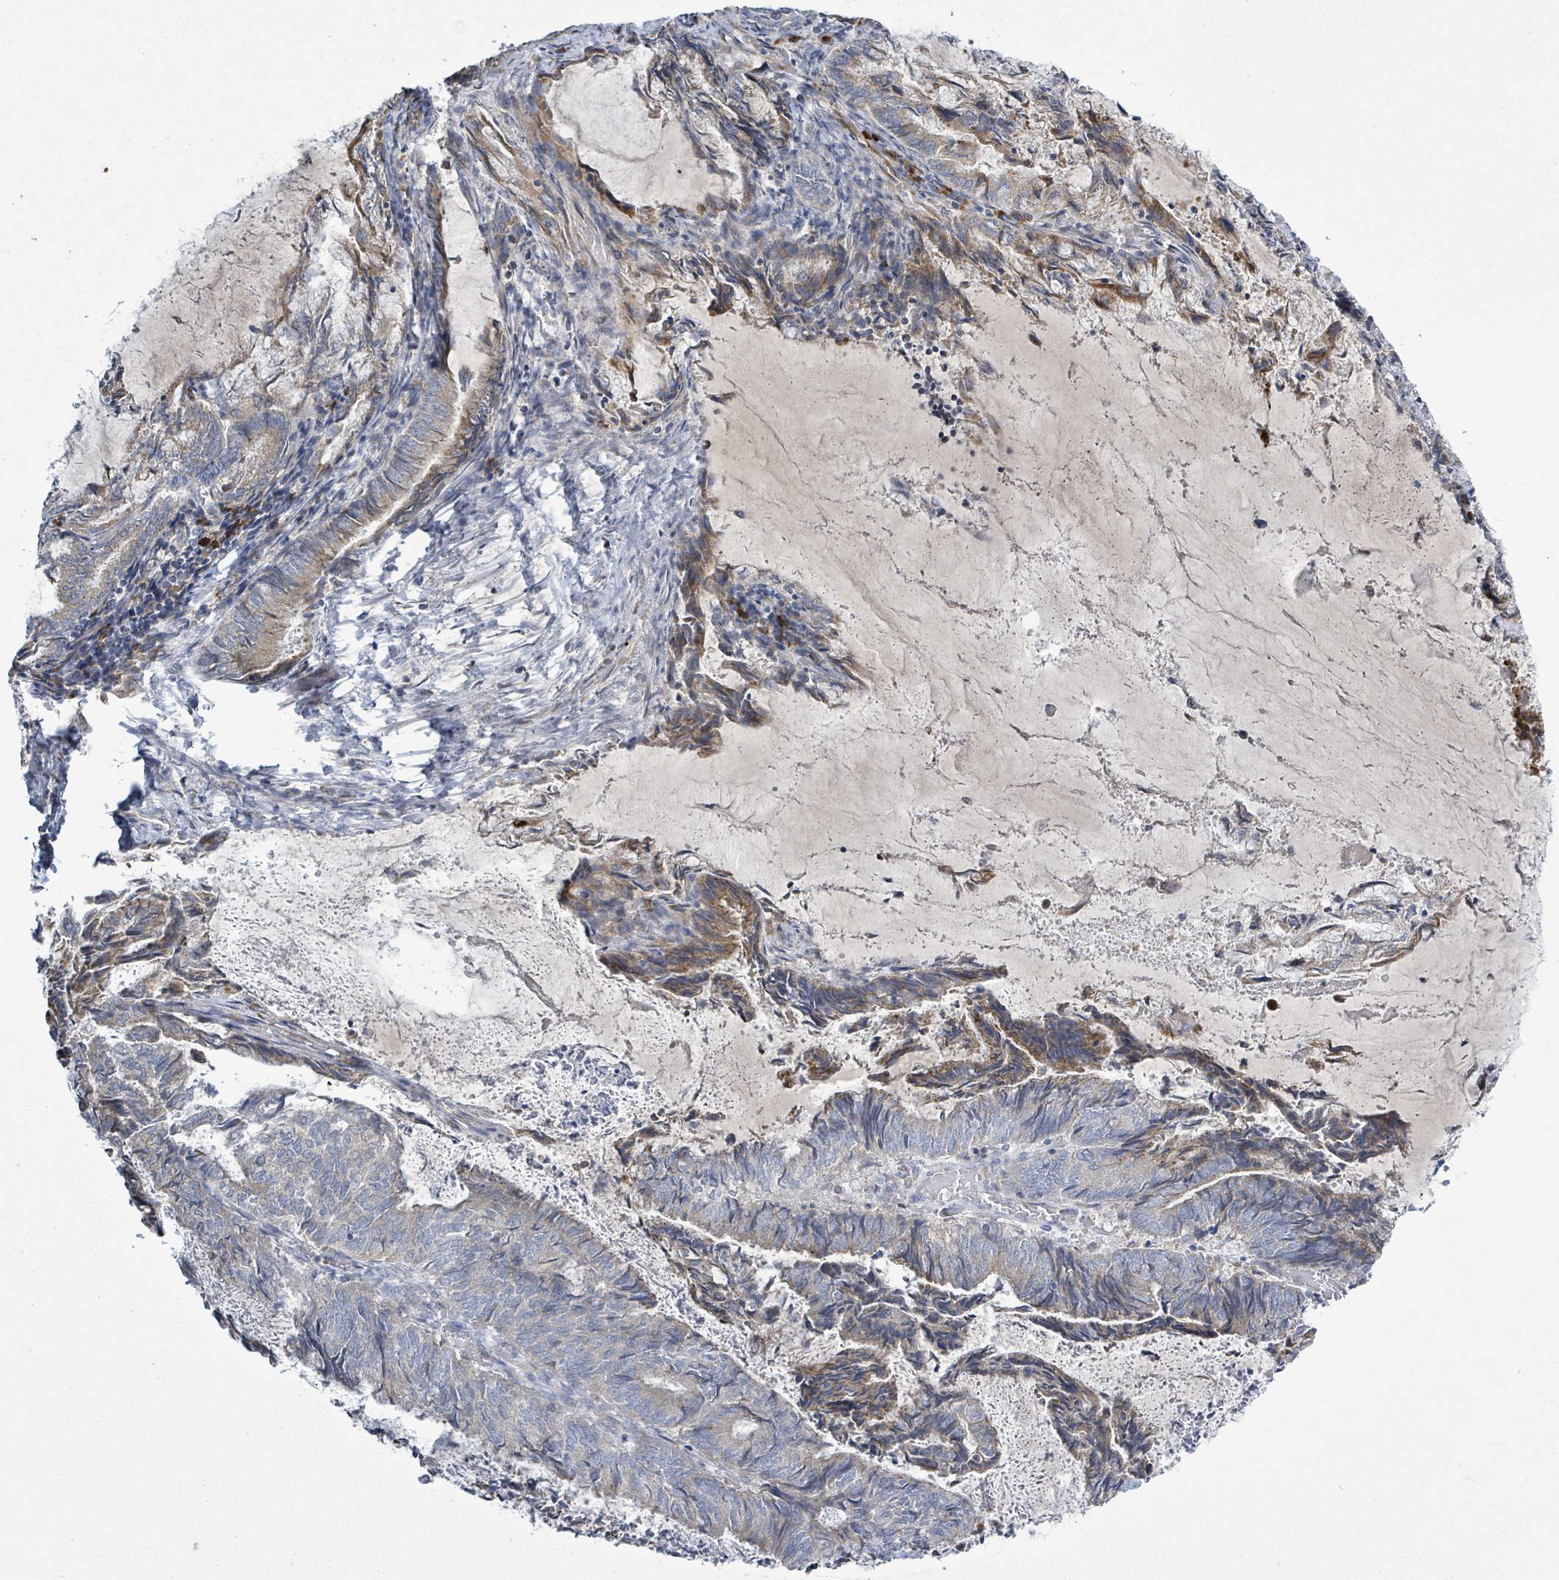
{"staining": {"intensity": "weak", "quantity": "25%-75%", "location": "cytoplasmic/membranous"}, "tissue": "endometrial cancer", "cell_type": "Tumor cells", "image_type": "cancer", "snomed": [{"axis": "morphology", "description": "Adenocarcinoma, NOS"}, {"axis": "topography", "description": "Endometrium"}], "caption": "IHC staining of endometrial cancer (adenocarcinoma), which exhibits low levels of weak cytoplasmic/membranous staining in about 25%-75% of tumor cells indicating weak cytoplasmic/membranous protein staining. The staining was performed using DAB (3,3'-diaminobenzidine) (brown) for protein detection and nuclei were counterstained in hematoxylin (blue).", "gene": "SIRPB1", "patient": {"sex": "female", "age": 80}}